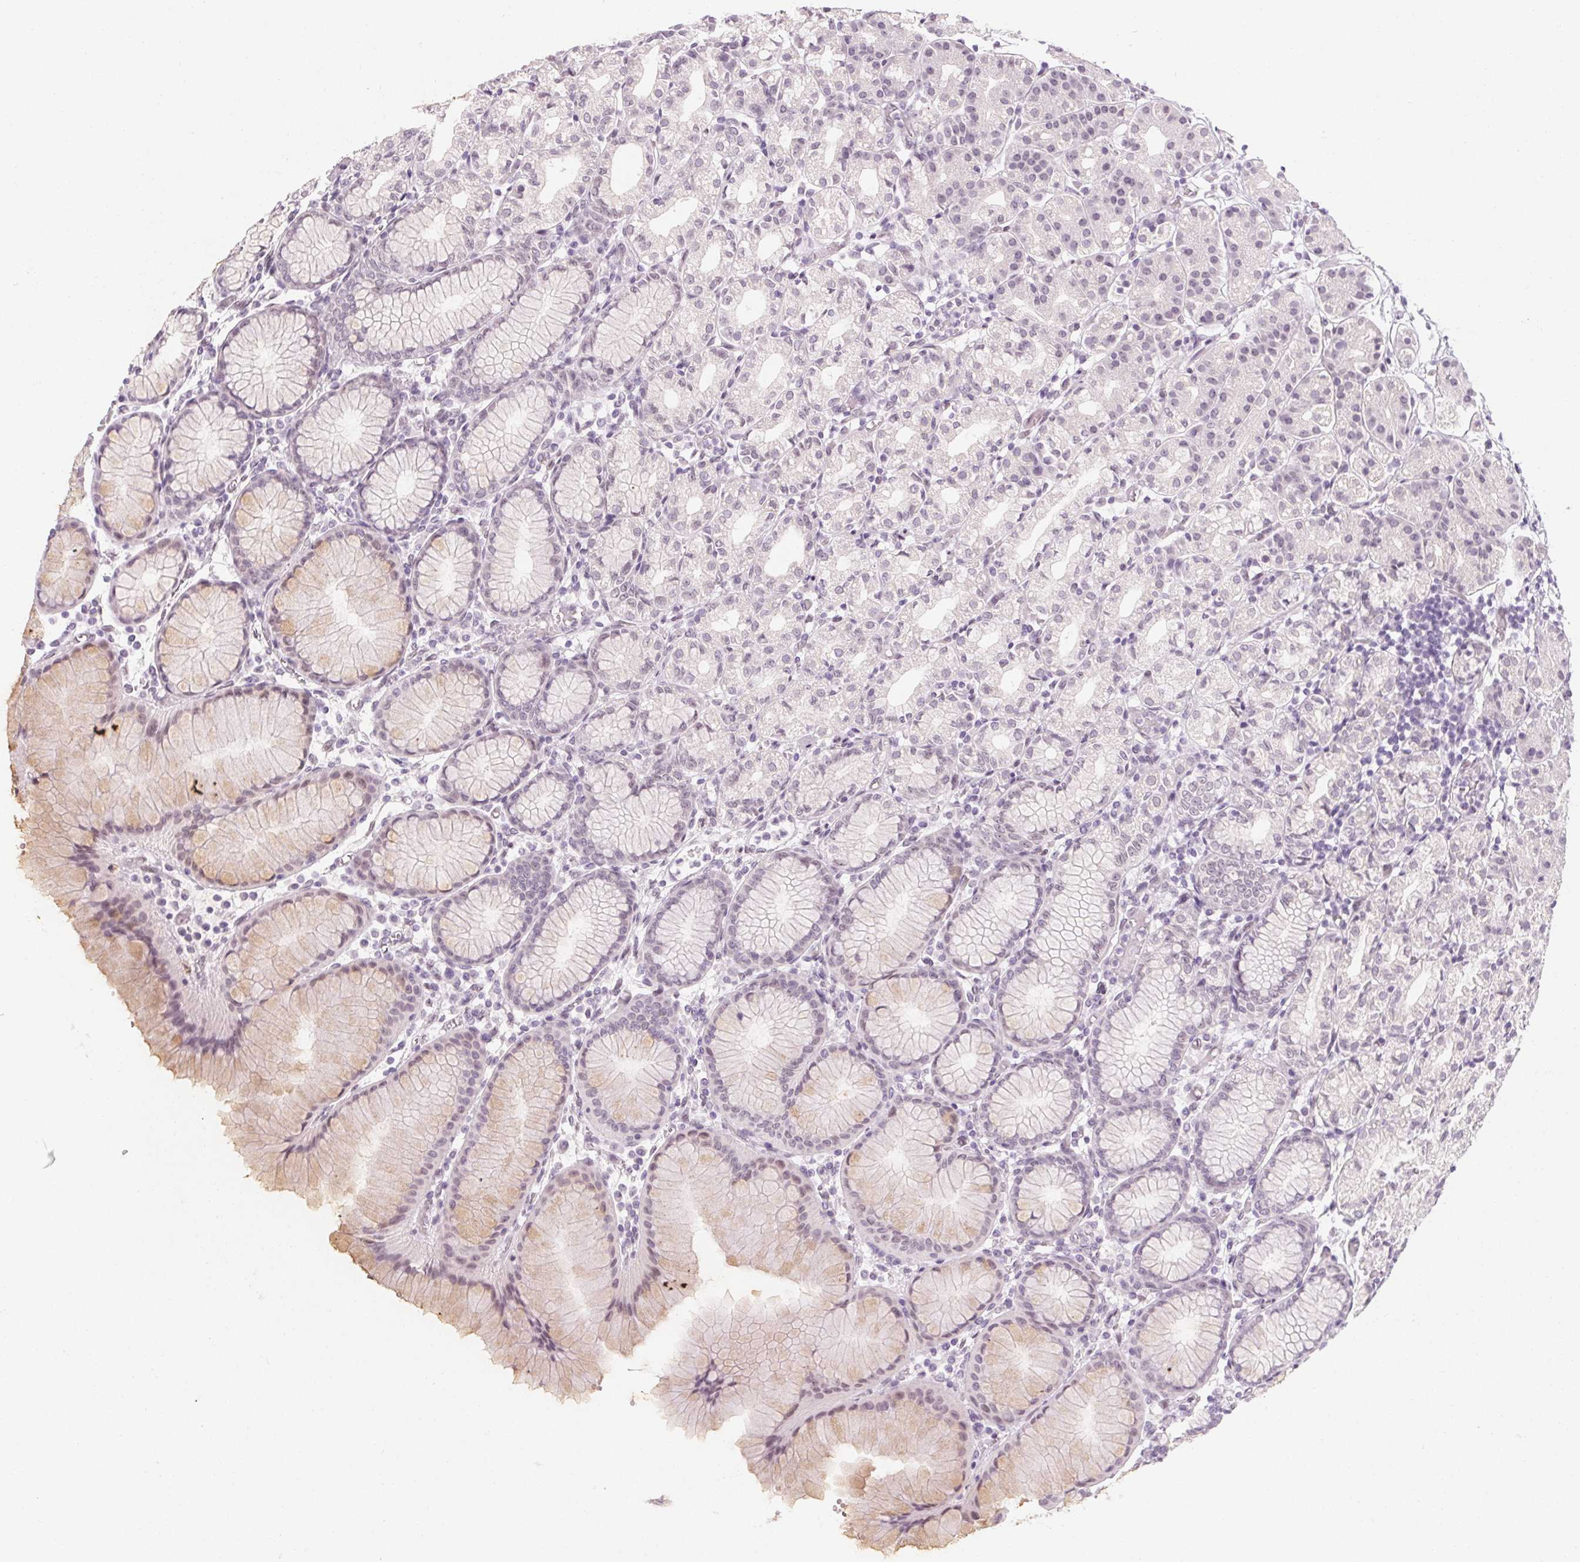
{"staining": {"intensity": "weak", "quantity": "<25%", "location": "cytoplasmic/membranous,nuclear"}, "tissue": "stomach", "cell_type": "Glandular cells", "image_type": "normal", "snomed": [{"axis": "morphology", "description": "Normal tissue, NOS"}, {"axis": "topography", "description": "Stomach"}], "caption": "IHC photomicrograph of benign stomach: stomach stained with DAB (3,3'-diaminobenzidine) exhibits no significant protein expression in glandular cells. (DAB (3,3'-diaminobenzidine) immunohistochemistry (IHC) with hematoxylin counter stain).", "gene": "KCNQ2", "patient": {"sex": "female", "age": 57}}